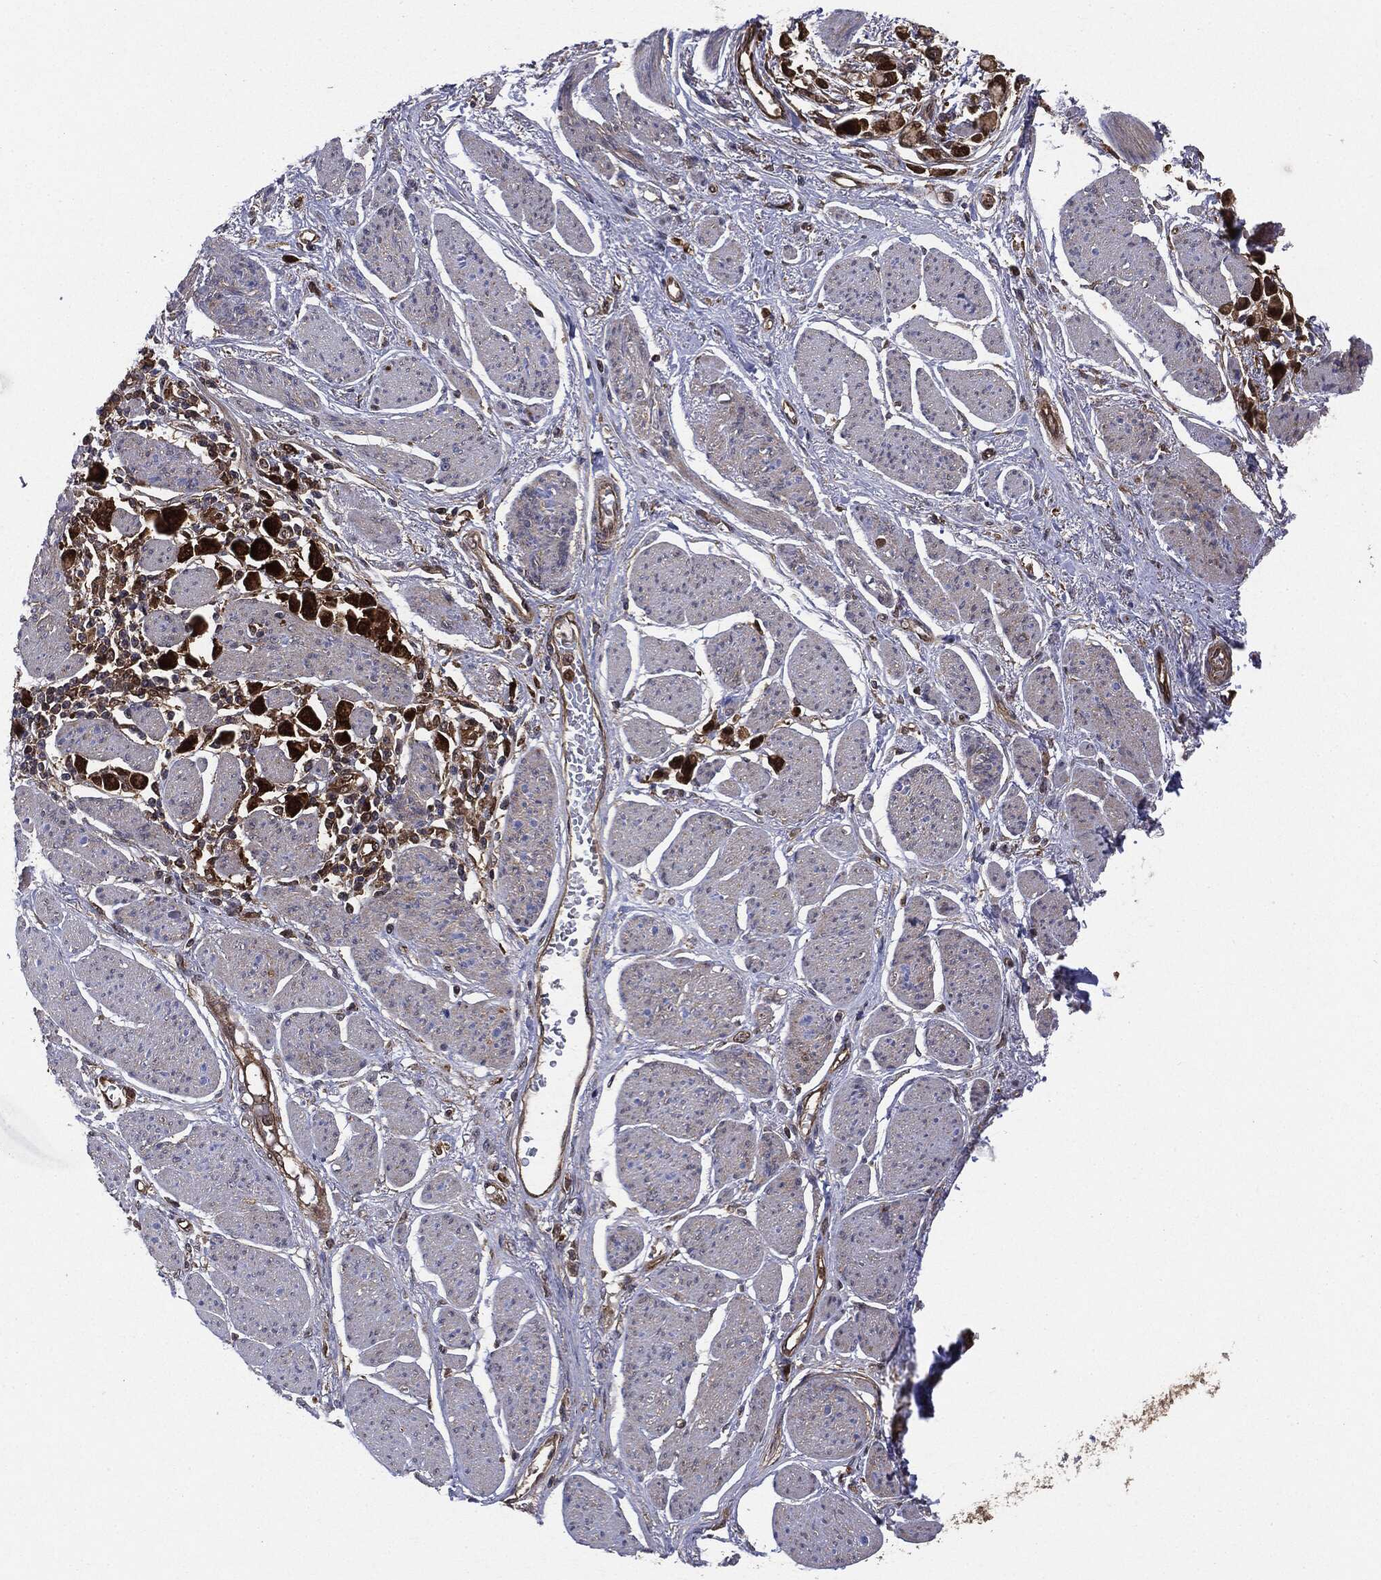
{"staining": {"intensity": "strong", "quantity": ">75%", "location": "cytoplasmic/membranous"}, "tissue": "stomach cancer", "cell_type": "Tumor cells", "image_type": "cancer", "snomed": [{"axis": "morphology", "description": "Adenocarcinoma, NOS"}, {"axis": "topography", "description": "Stomach"}], "caption": "Immunohistochemistry (IHC) (DAB) staining of stomach cancer (adenocarcinoma) displays strong cytoplasmic/membranous protein expression in approximately >75% of tumor cells.", "gene": "NME1", "patient": {"sex": "female", "age": 81}}